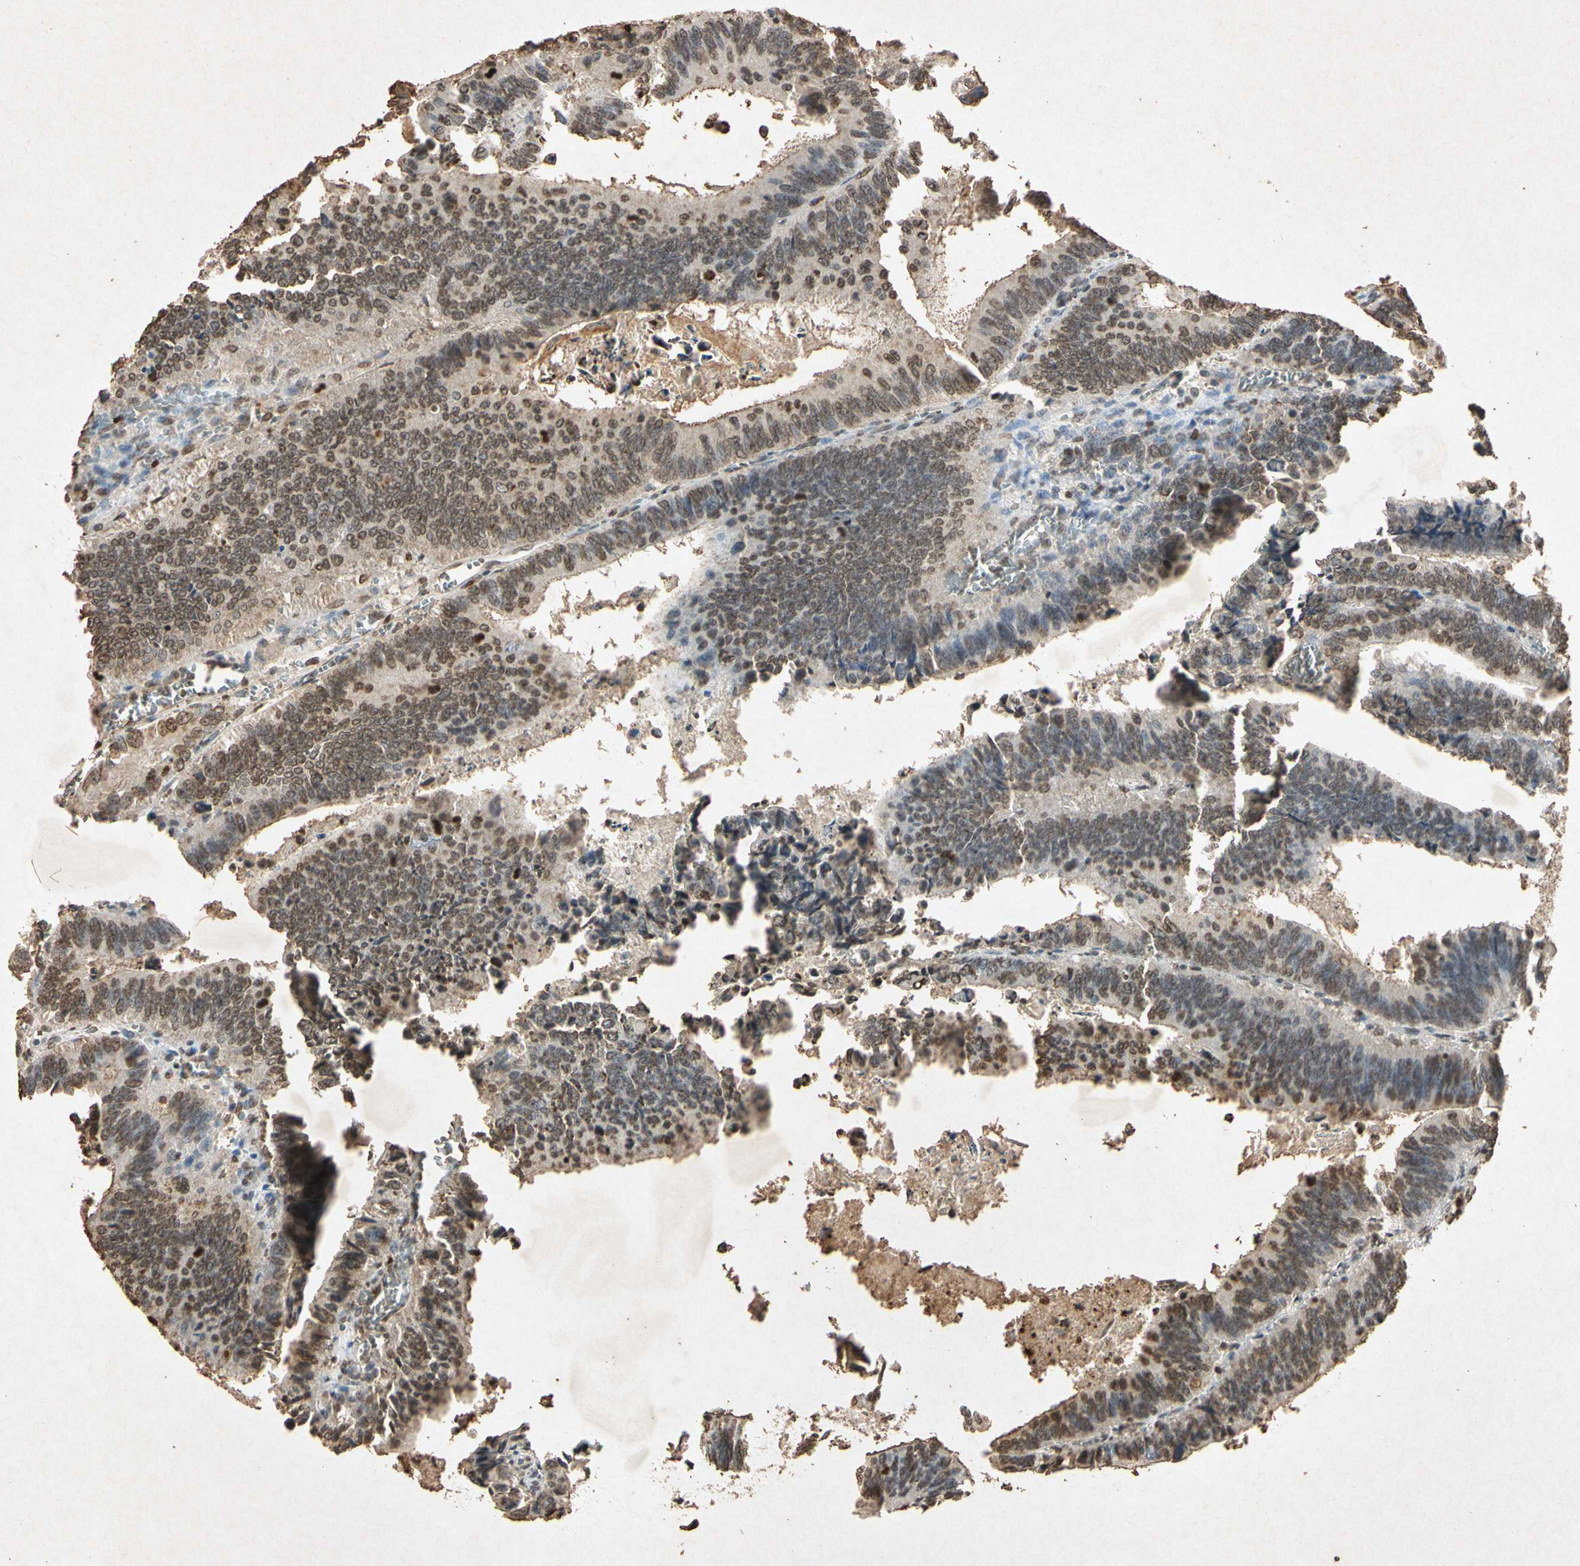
{"staining": {"intensity": "weak", "quantity": "25%-75%", "location": "cytoplasmic/membranous,nuclear"}, "tissue": "colorectal cancer", "cell_type": "Tumor cells", "image_type": "cancer", "snomed": [{"axis": "morphology", "description": "Adenocarcinoma, NOS"}, {"axis": "topography", "description": "Colon"}], "caption": "Brown immunohistochemical staining in adenocarcinoma (colorectal) reveals weak cytoplasmic/membranous and nuclear positivity in about 25%-75% of tumor cells.", "gene": "MSRB1", "patient": {"sex": "male", "age": 72}}